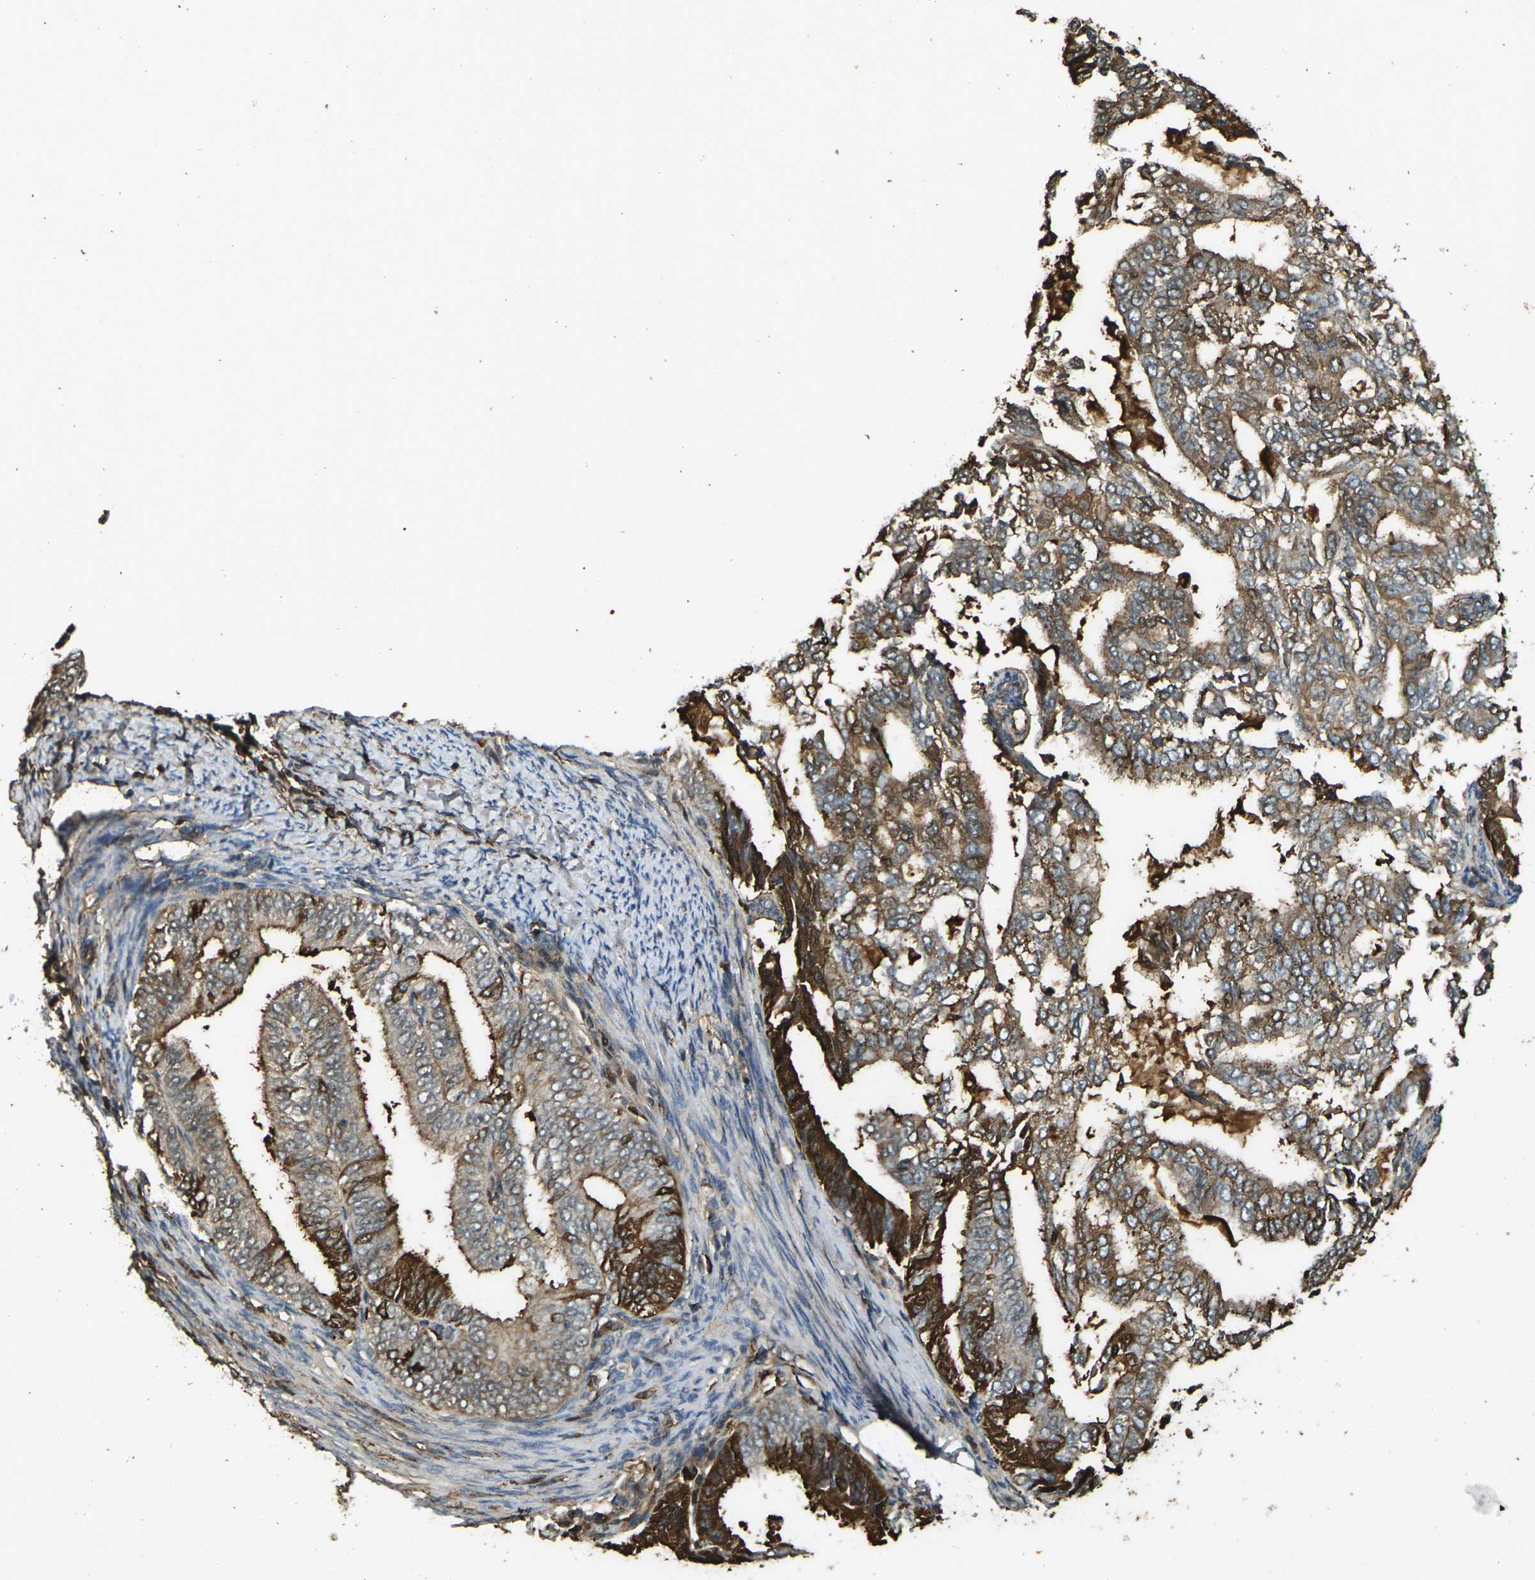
{"staining": {"intensity": "strong", "quantity": "25%-75%", "location": "cytoplasmic/membranous"}, "tissue": "endometrial cancer", "cell_type": "Tumor cells", "image_type": "cancer", "snomed": [{"axis": "morphology", "description": "Adenocarcinoma, NOS"}, {"axis": "topography", "description": "Endometrium"}], "caption": "This is an image of IHC staining of endometrial cancer (adenocarcinoma), which shows strong positivity in the cytoplasmic/membranous of tumor cells.", "gene": "CYP1B1", "patient": {"sex": "female", "age": 58}}